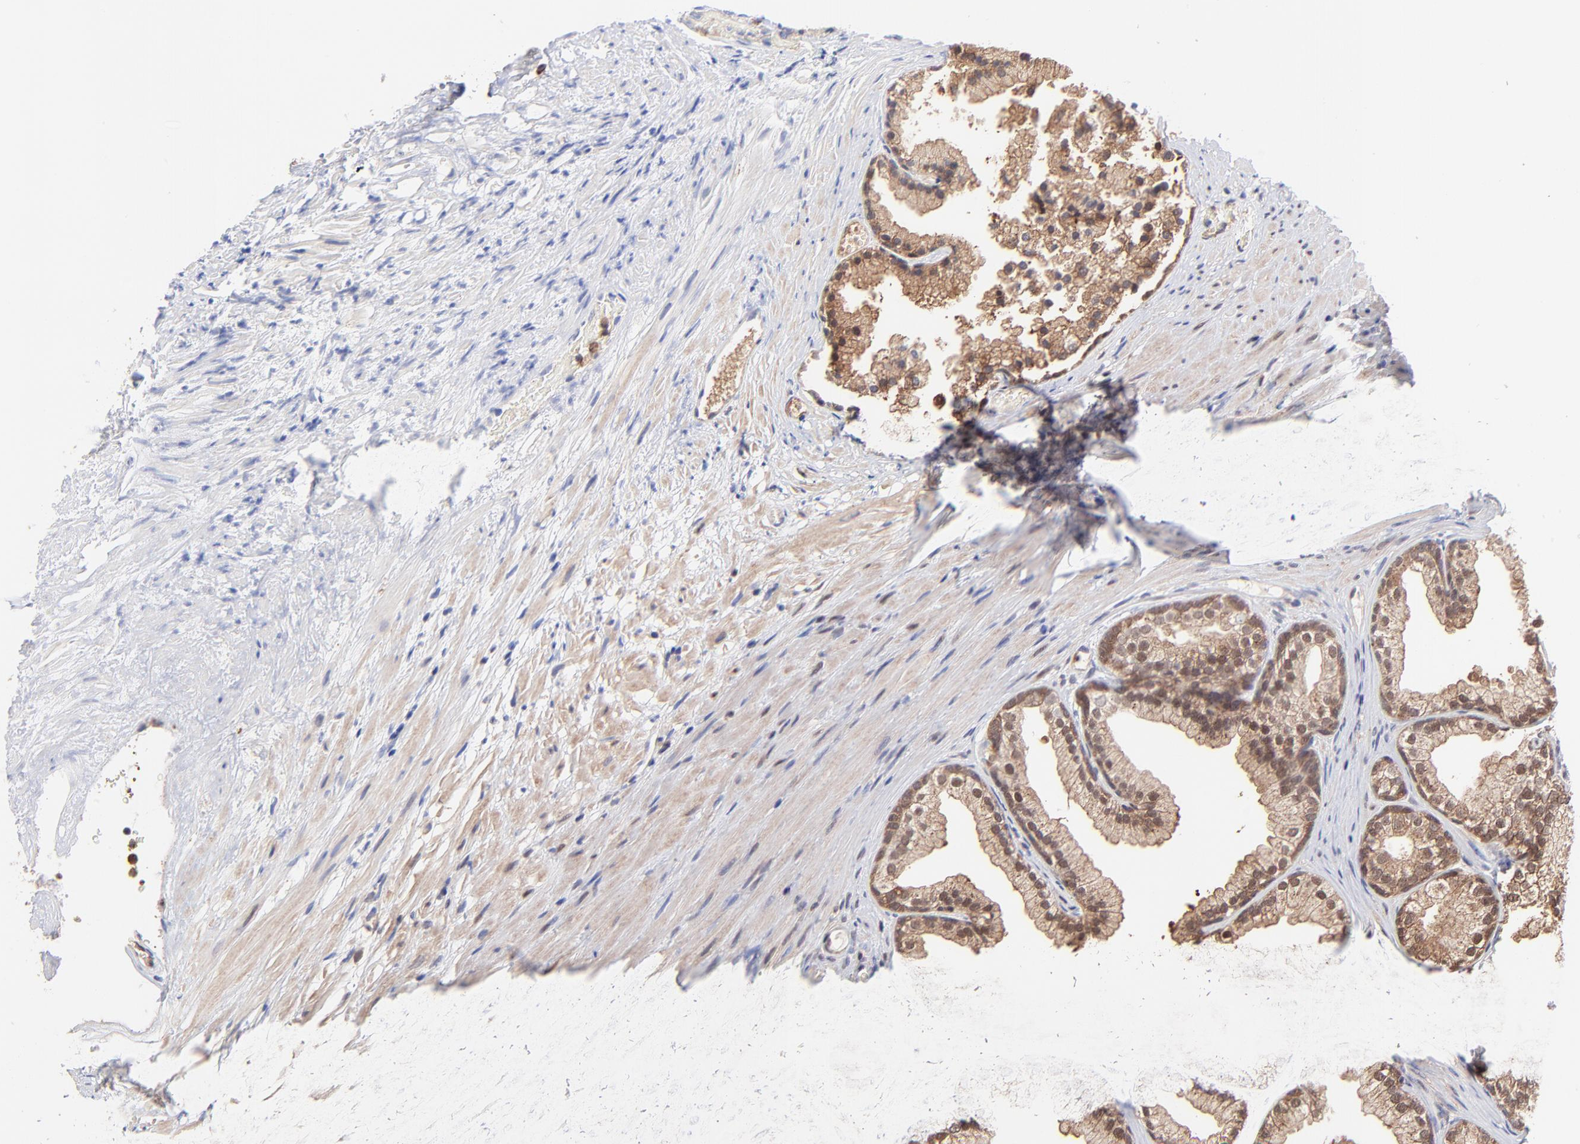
{"staining": {"intensity": "moderate", "quantity": ">75%", "location": "cytoplasmic/membranous"}, "tissue": "prostate", "cell_type": "Glandular cells", "image_type": "normal", "snomed": [{"axis": "morphology", "description": "Normal tissue, NOS"}, {"axis": "topography", "description": "Prostate"}], "caption": "Immunohistochemical staining of benign prostate displays medium levels of moderate cytoplasmic/membranous staining in approximately >75% of glandular cells. The staining was performed using DAB, with brown indicating positive protein expression. Nuclei are stained blue with hematoxylin.", "gene": "PSMA6", "patient": {"sex": "male", "age": 76}}